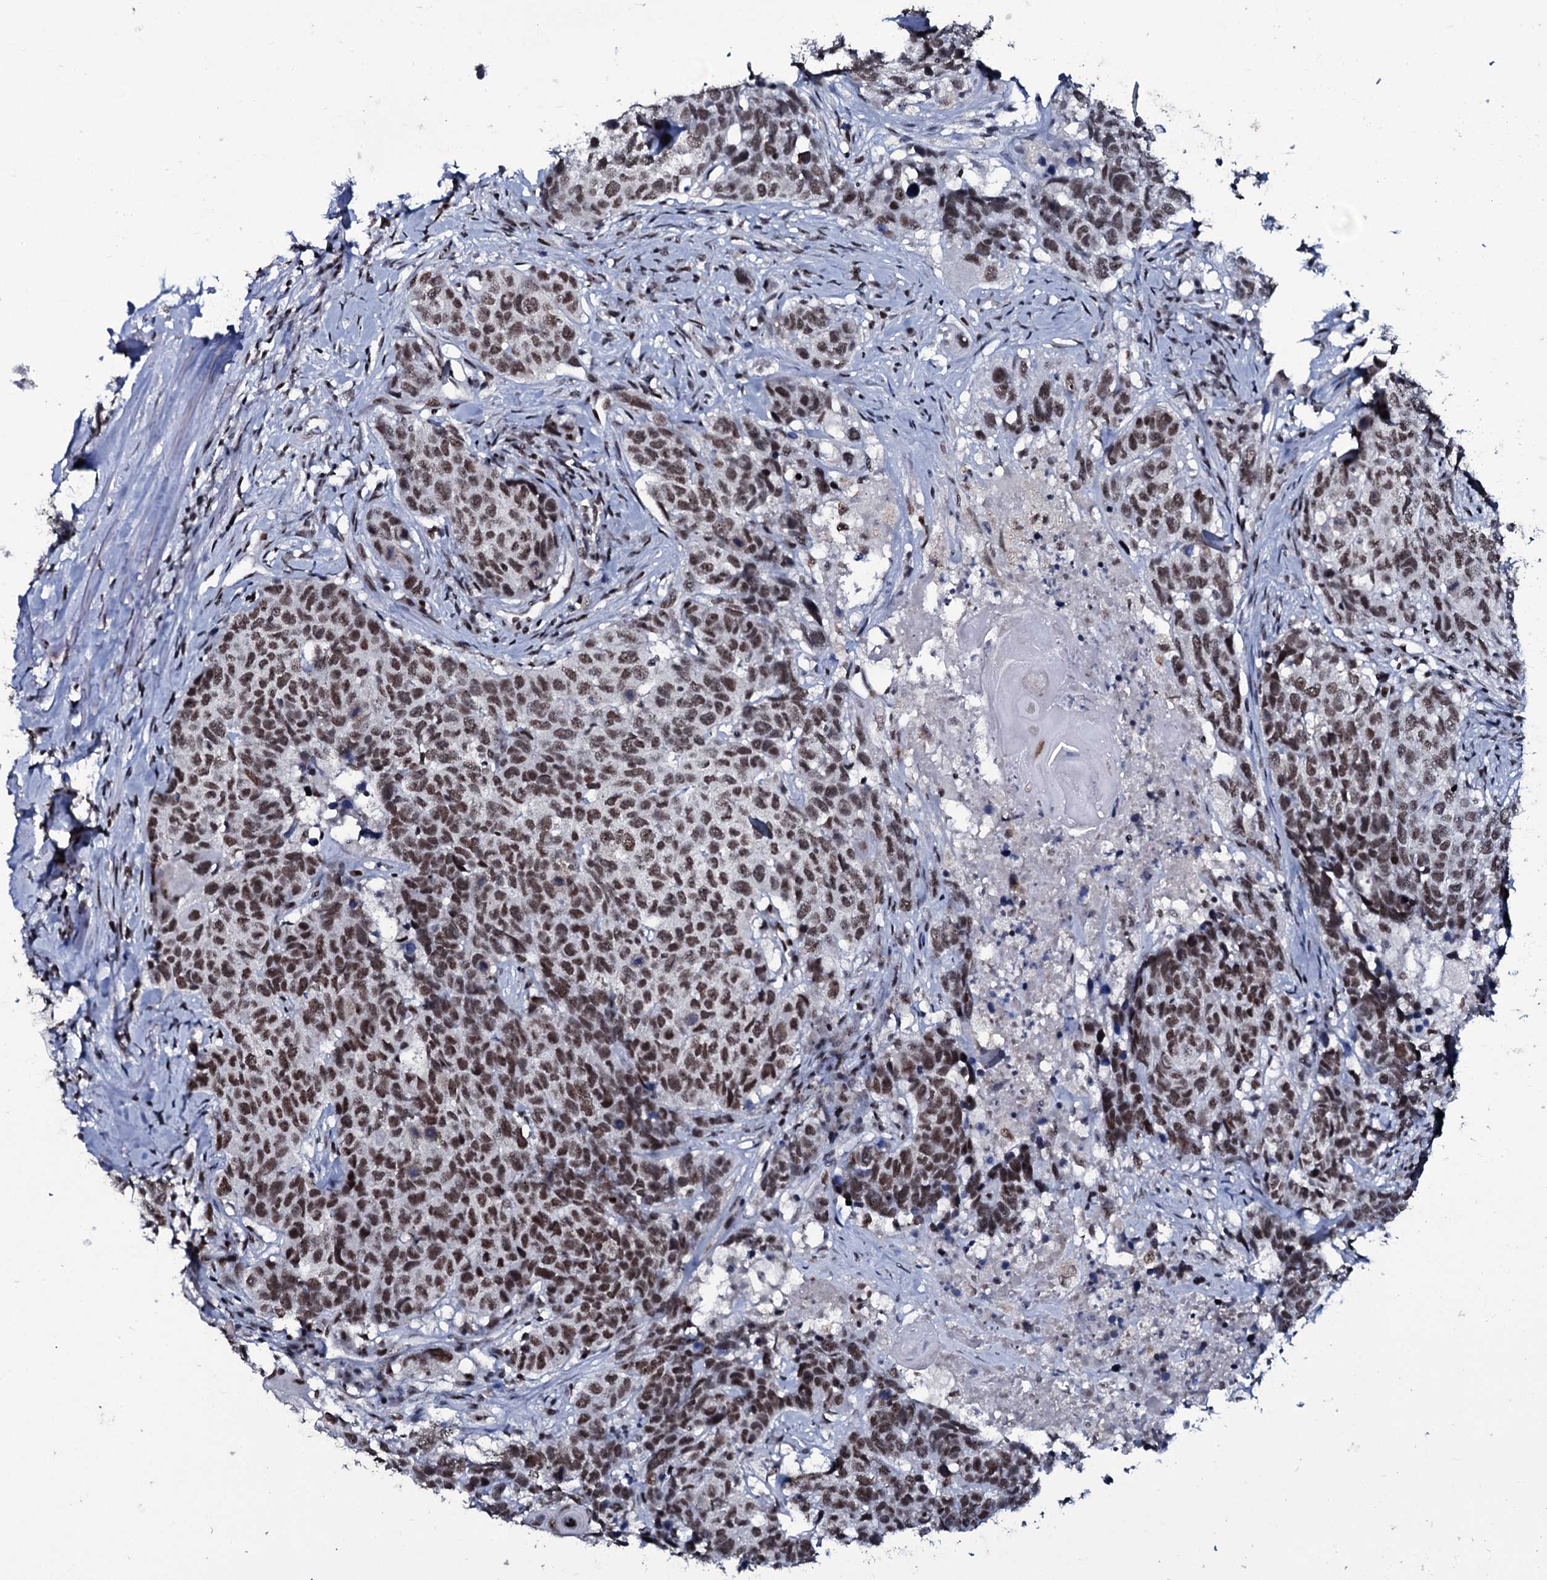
{"staining": {"intensity": "moderate", "quantity": ">75%", "location": "nuclear"}, "tissue": "head and neck cancer", "cell_type": "Tumor cells", "image_type": "cancer", "snomed": [{"axis": "morphology", "description": "Squamous cell carcinoma, NOS"}, {"axis": "topography", "description": "Head-Neck"}], "caption": "Tumor cells exhibit medium levels of moderate nuclear positivity in about >75% of cells in squamous cell carcinoma (head and neck). The protein is stained brown, and the nuclei are stained in blue (DAB IHC with brightfield microscopy, high magnification).", "gene": "ZMIZ2", "patient": {"sex": "male", "age": 66}}